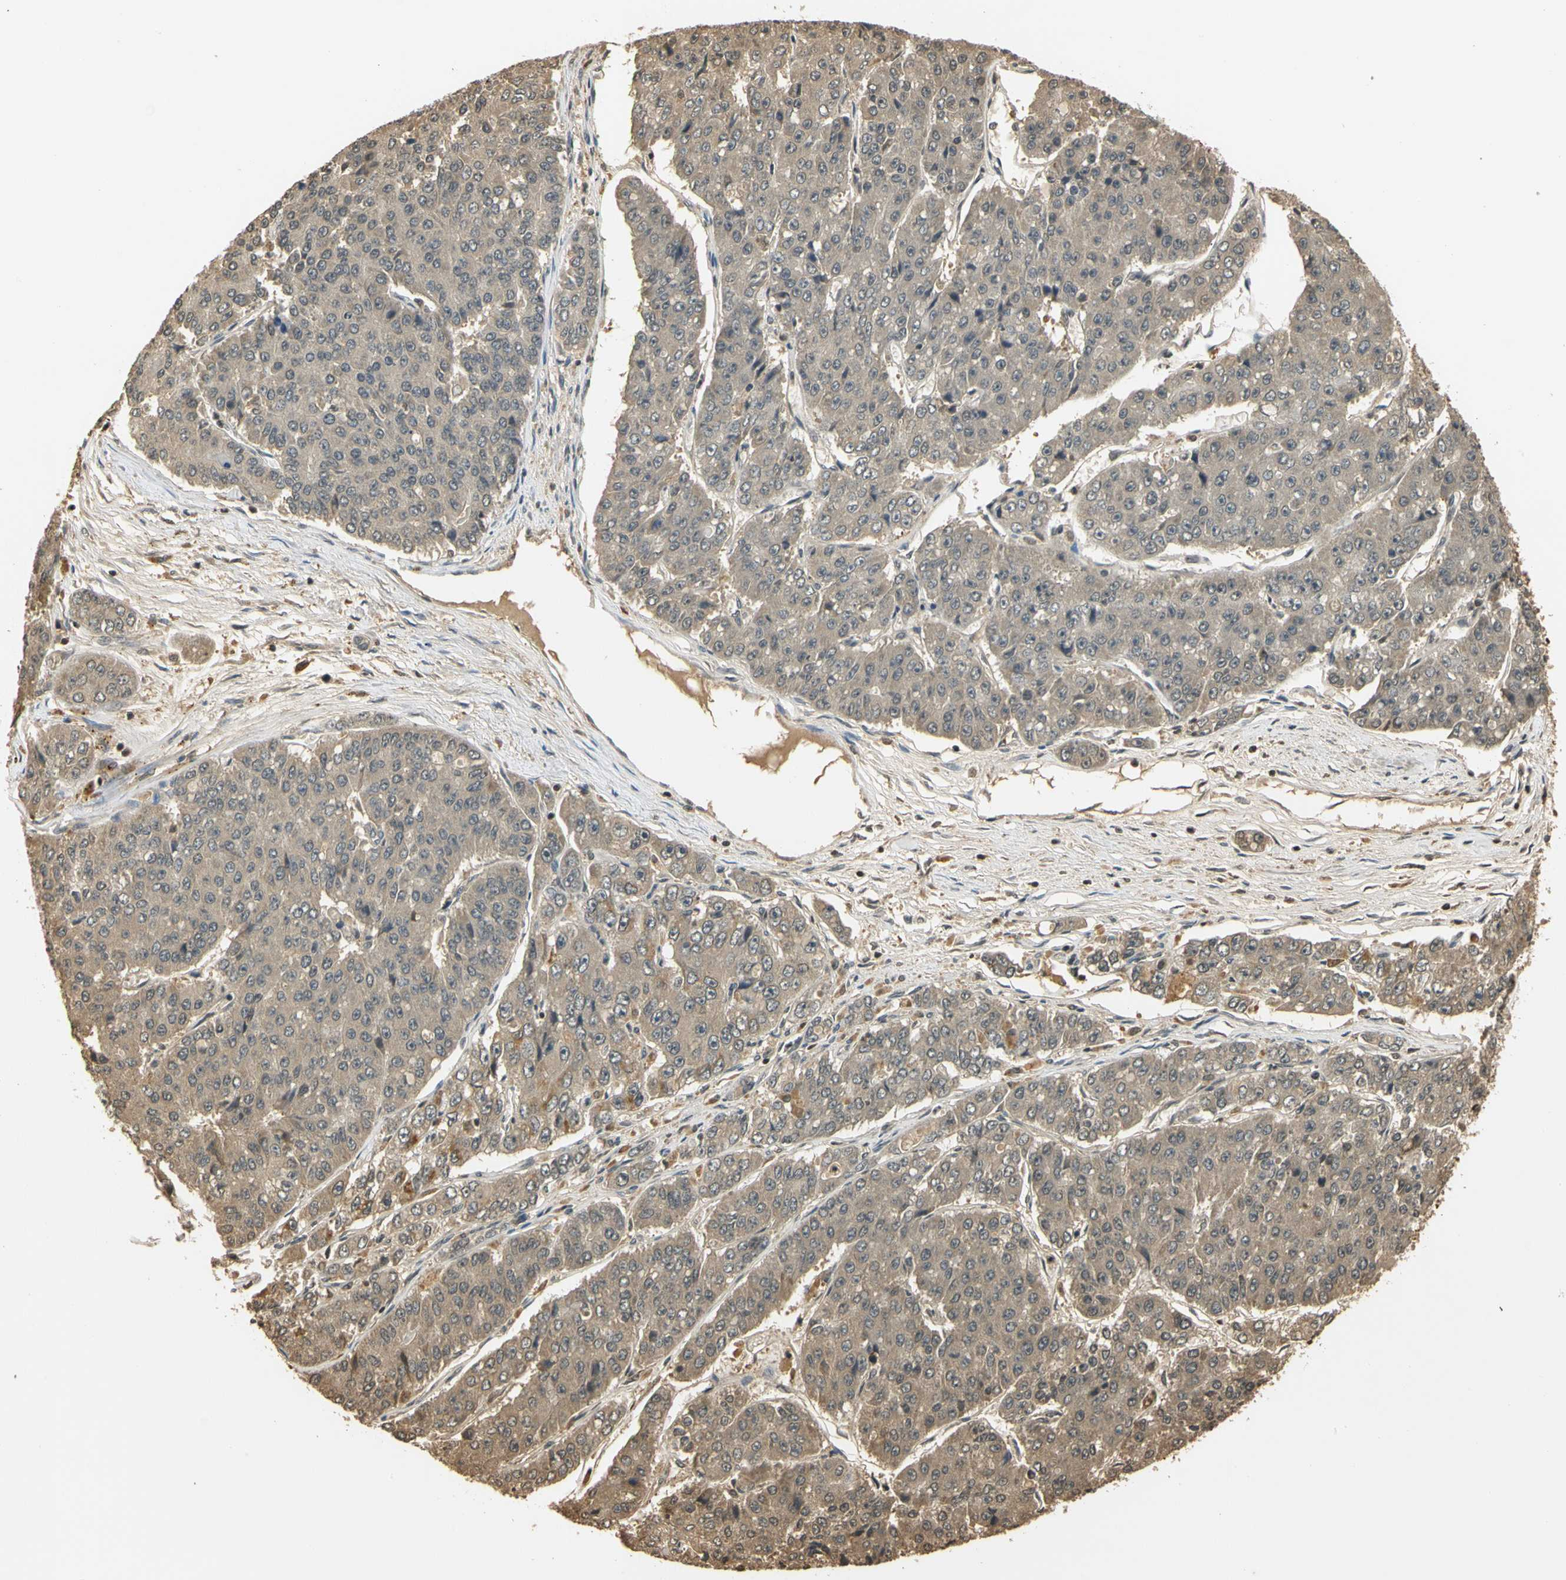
{"staining": {"intensity": "moderate", "quantity": ">75%", "location": "cytoplasmic/membranous"}, "tissue": "pancreatic cancer", "cell_type": "Tumor cells", "image_type": "cancer", "snomed": [{"axis": "morphology", "description": "Adenocarcinoma, NOS"}, {"axis": "topography", "description": "Pancreas"}], "caption": "The micrograph reveals a brown stain indicating the presence of a protein in the cytoplasmic/membranous of tumor cells in pancreatic cancer (adenocarcinoma).", "gene": "SOD1", "patient": {"sex": "male", "age": 50}}